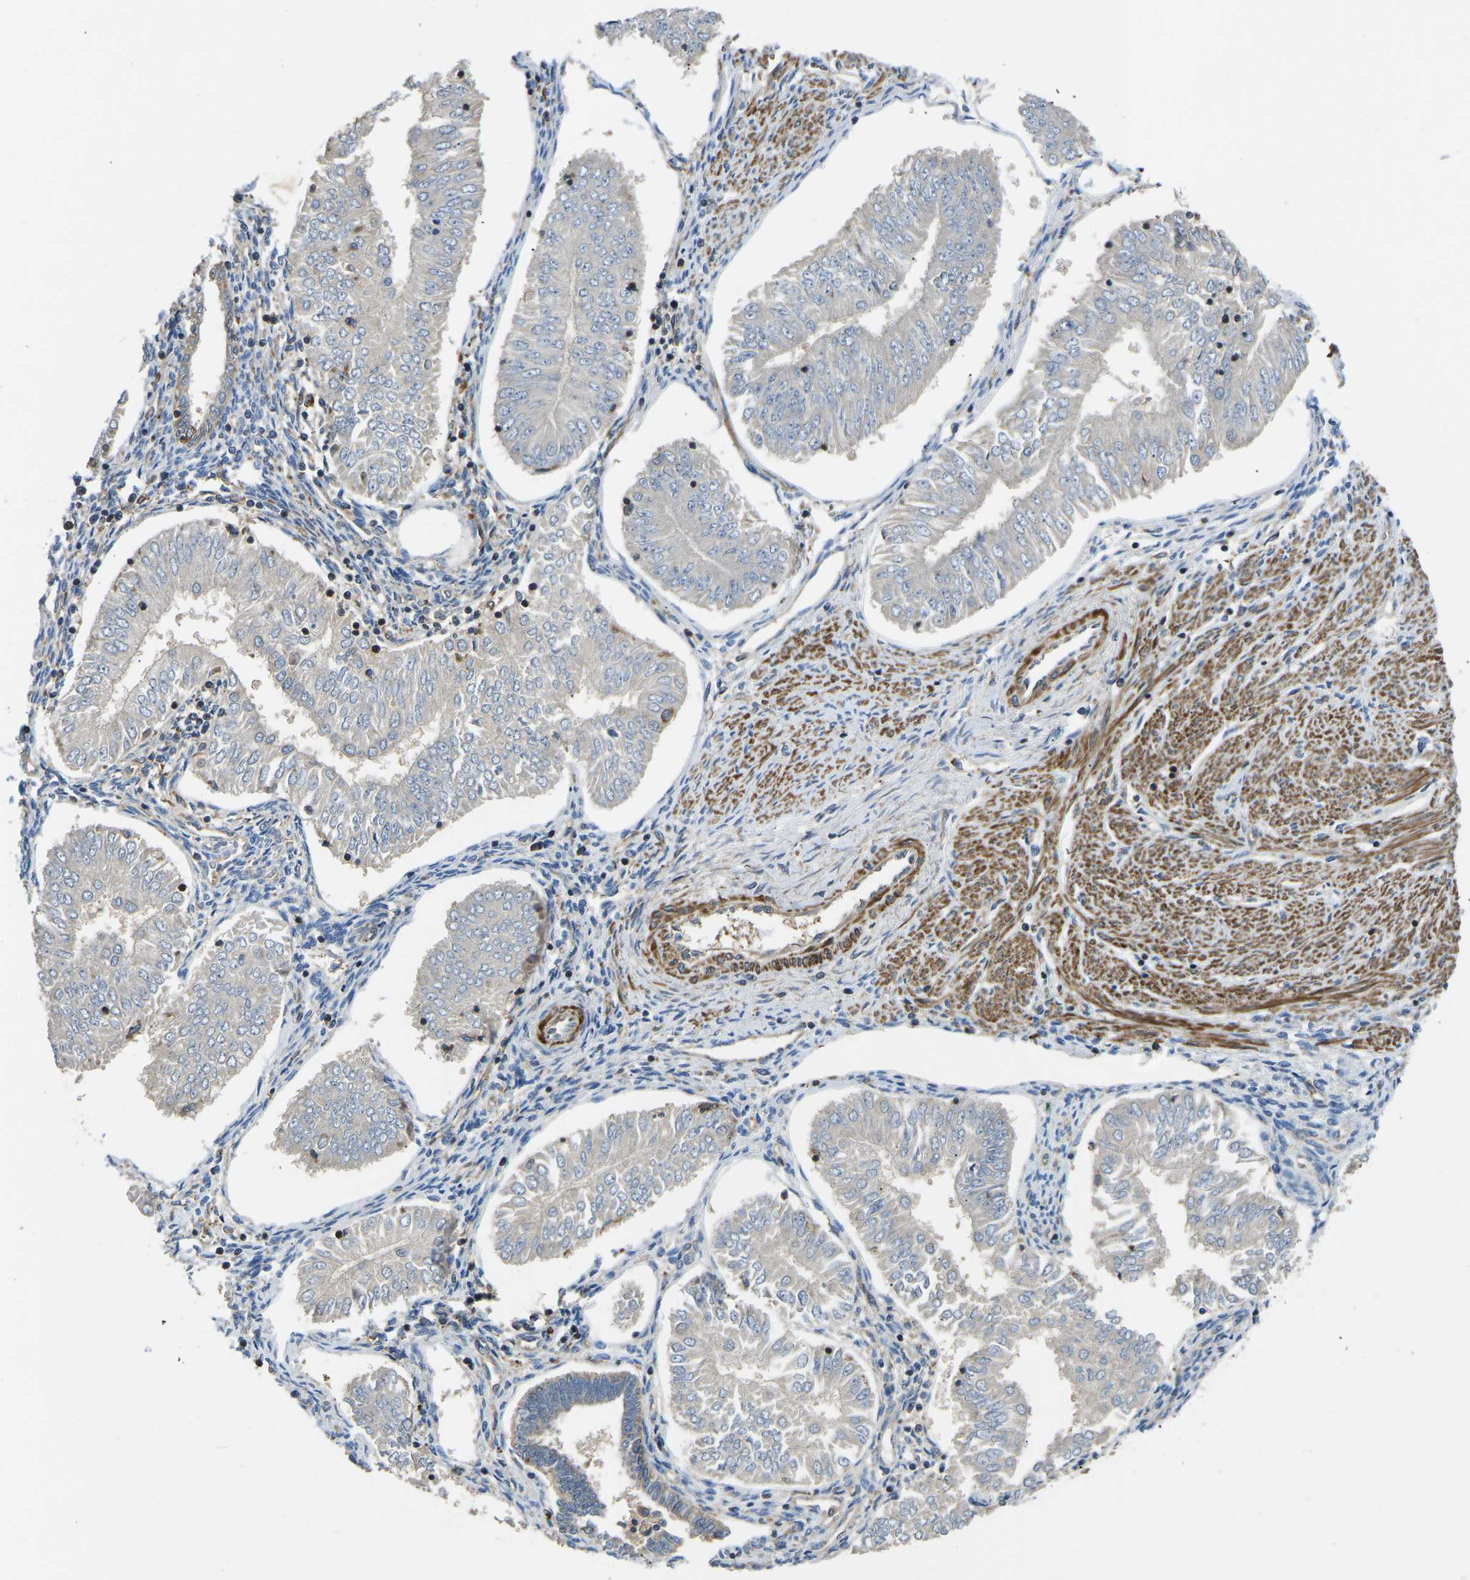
{"staining": {"intensity": "negative", "quantity": "none", "location": "none"}, "tissue": "endometrial cancer", "cell_type": "Tumor cells", "image_type": "cancer", "snomed": [{"axis": "morphology", "description": "Adenocarcinoma, NOS"}, {"axis": "topography", "description": "Endometrium"}], "caption": "Immunohistochemical staining of endometrial cancer exhibits no significant staining in tumor cells. (DAB (3,3'-diaminobenzidine) immunohistochemistry (IHC) visualized using brightfield microscopy, high magnification).", "gene": "KCNJ15", "patient": {"sex": "female", "age": 53}}